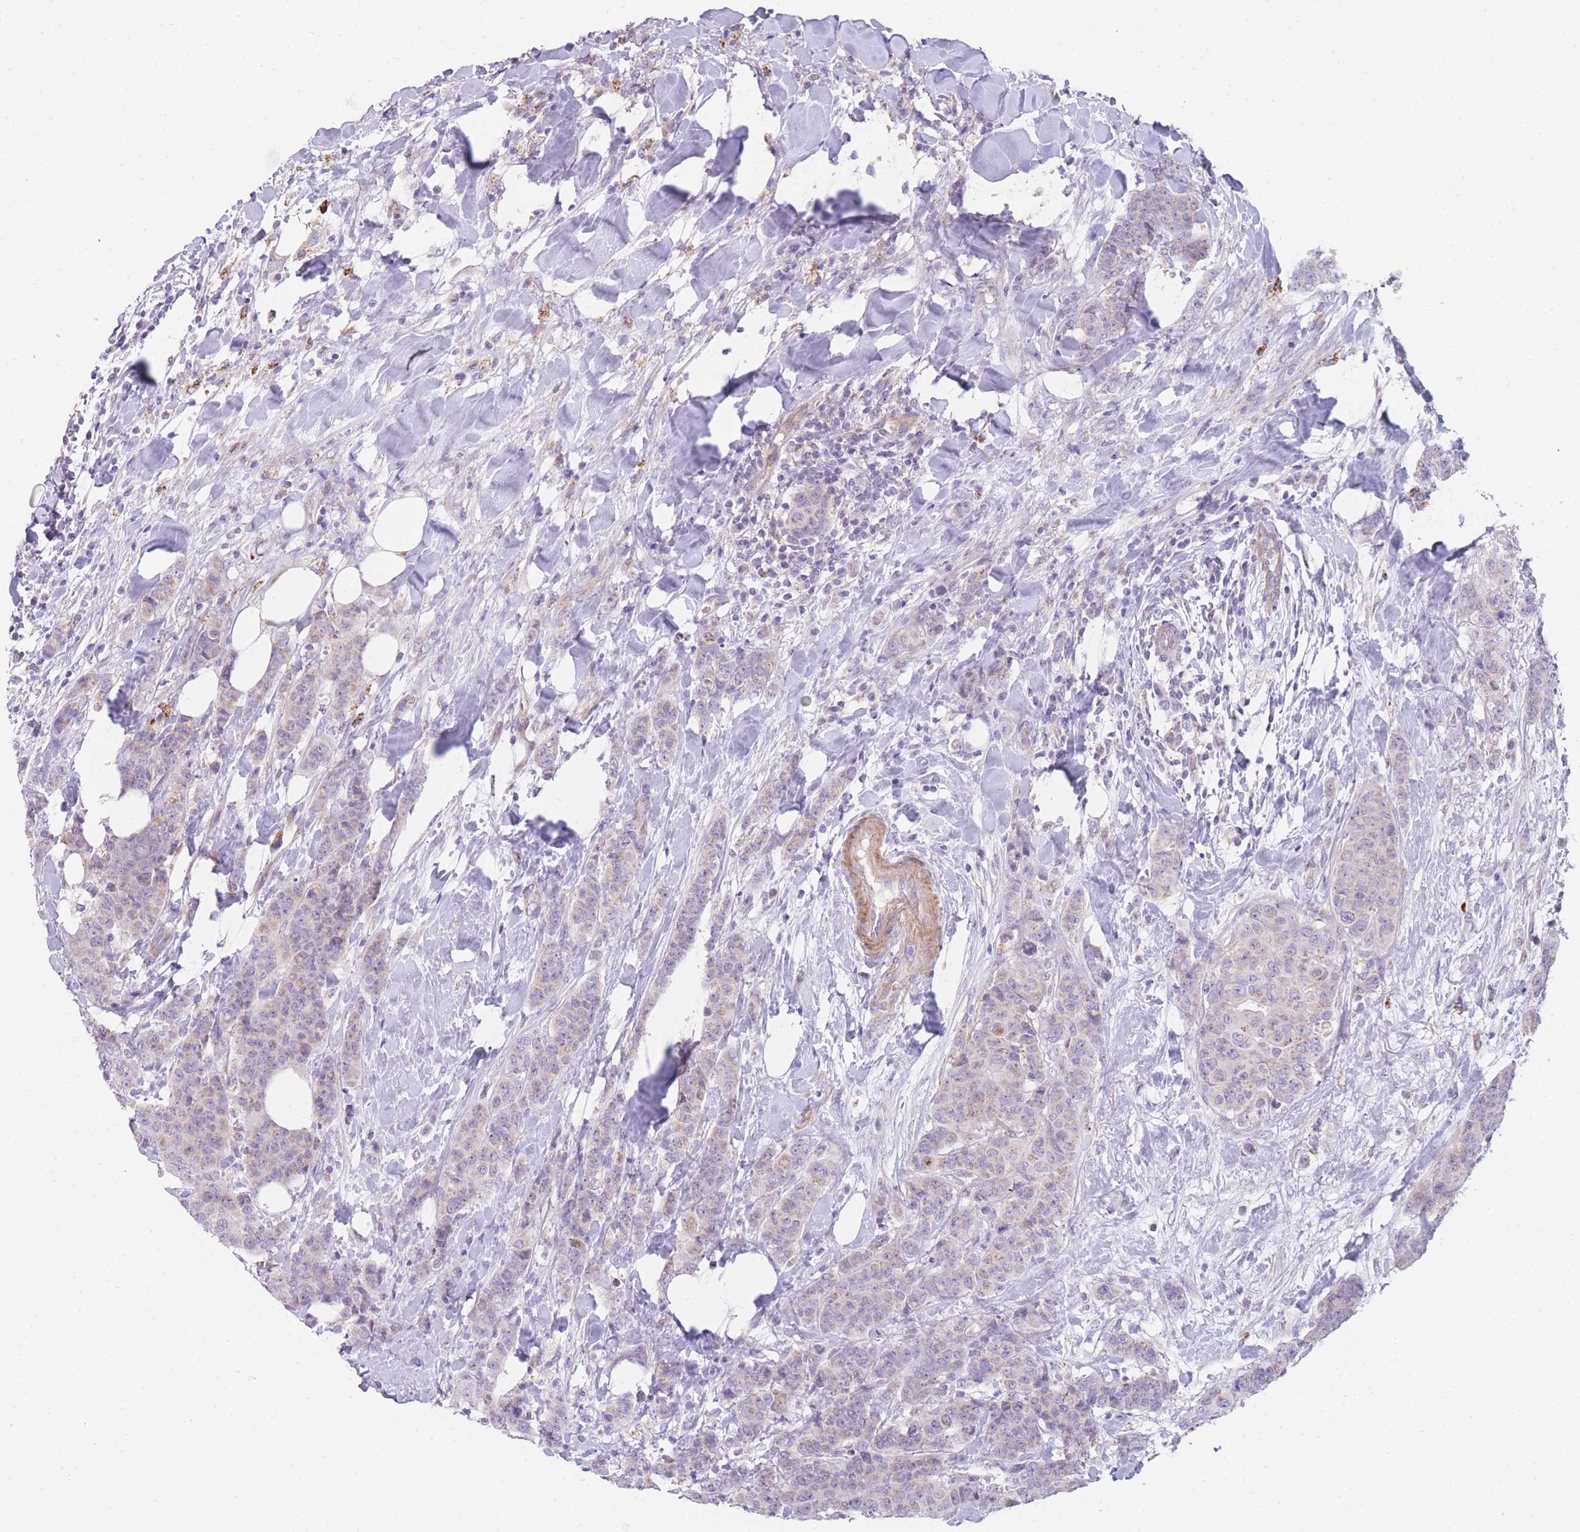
{"staining": {"intensity": "weak", "quantity": "<25%", "location": "cytoplasmic/membranous"}, "tissue": "breast cancer", "cell_type": "Tumor cells", "image_type": "cancer", "snomed": [{"axis": "morphology", "description": "Duct carcinoma"}, {"axis": "topography", "description": "Breast"}], "caption": "Human invasive ductal carcinoma (breast) stained for a protein using immunohistochemistry (IHC) demonstrates no expression in tumor cells.", "gene": "SMPD4", "patient": {"sex": "female", "age": 40}}